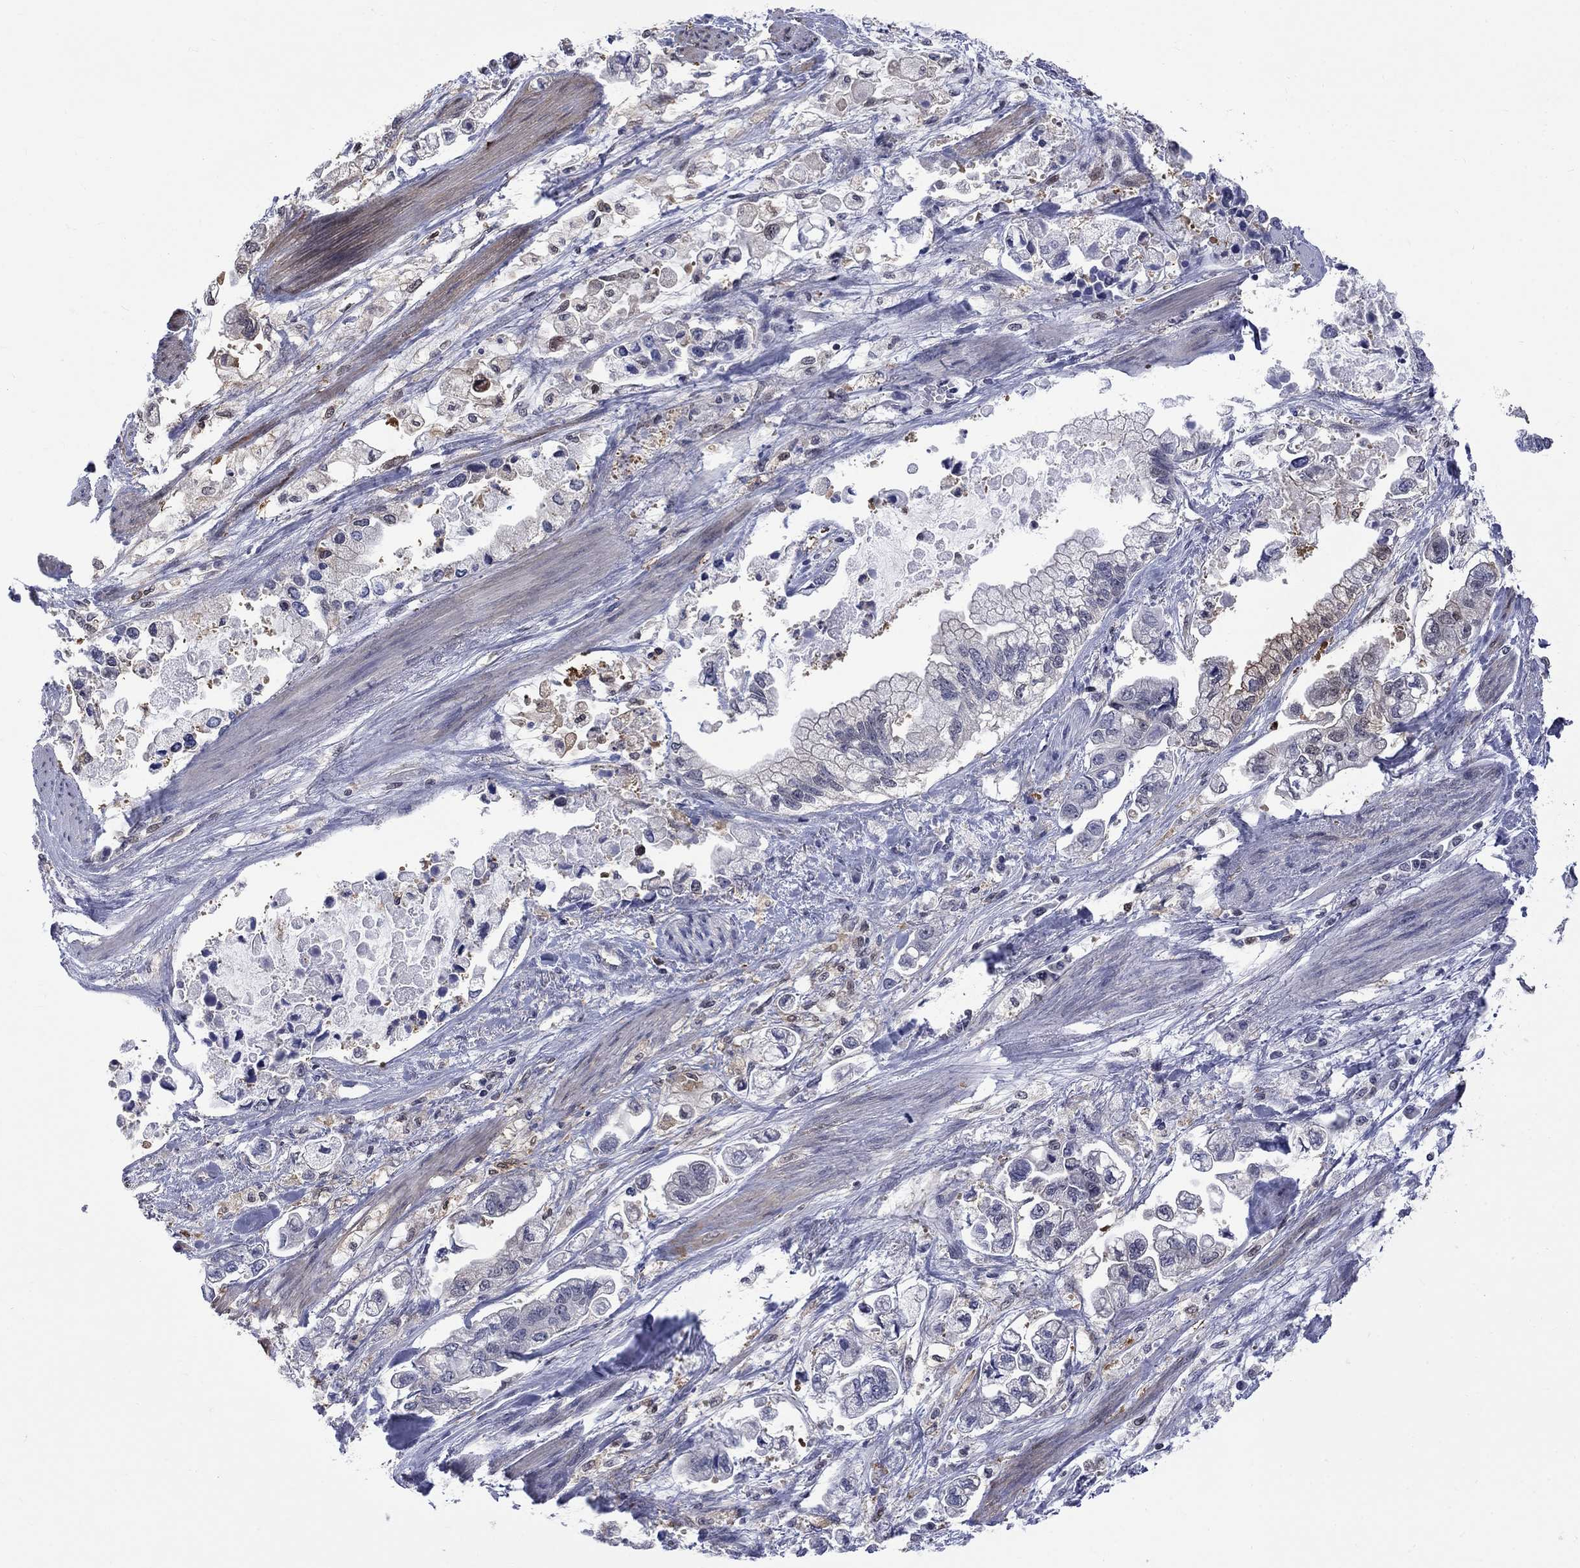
{"staining": {"intensity": "negative", "quantity": "none", "location": "none"}, "tissue": "stomach cancer", "cell_type": "Tumor cells", "image_type": "cancer", "snomed": [{"axis": "morphology", "description": "Normal tissue, NOS"}, {"axis": "morphology", "description": "Adenocarcinoma, NOS"}, {"axis": "topography", "description": "Stomach"}], "caption": "Stomach cancer (adenocarcinoma) was stained to show a protein in brown. There is no significant positivity in tumor cells. (Stains: DAB (3,3'-diaminobenzidine) immunohistochemistry with hematoxylin counter stain, Microscopy: brightfield microscopy at high magnification).", "gene": "HKDC1", "patient": {"sex": "male", "age": 62}}